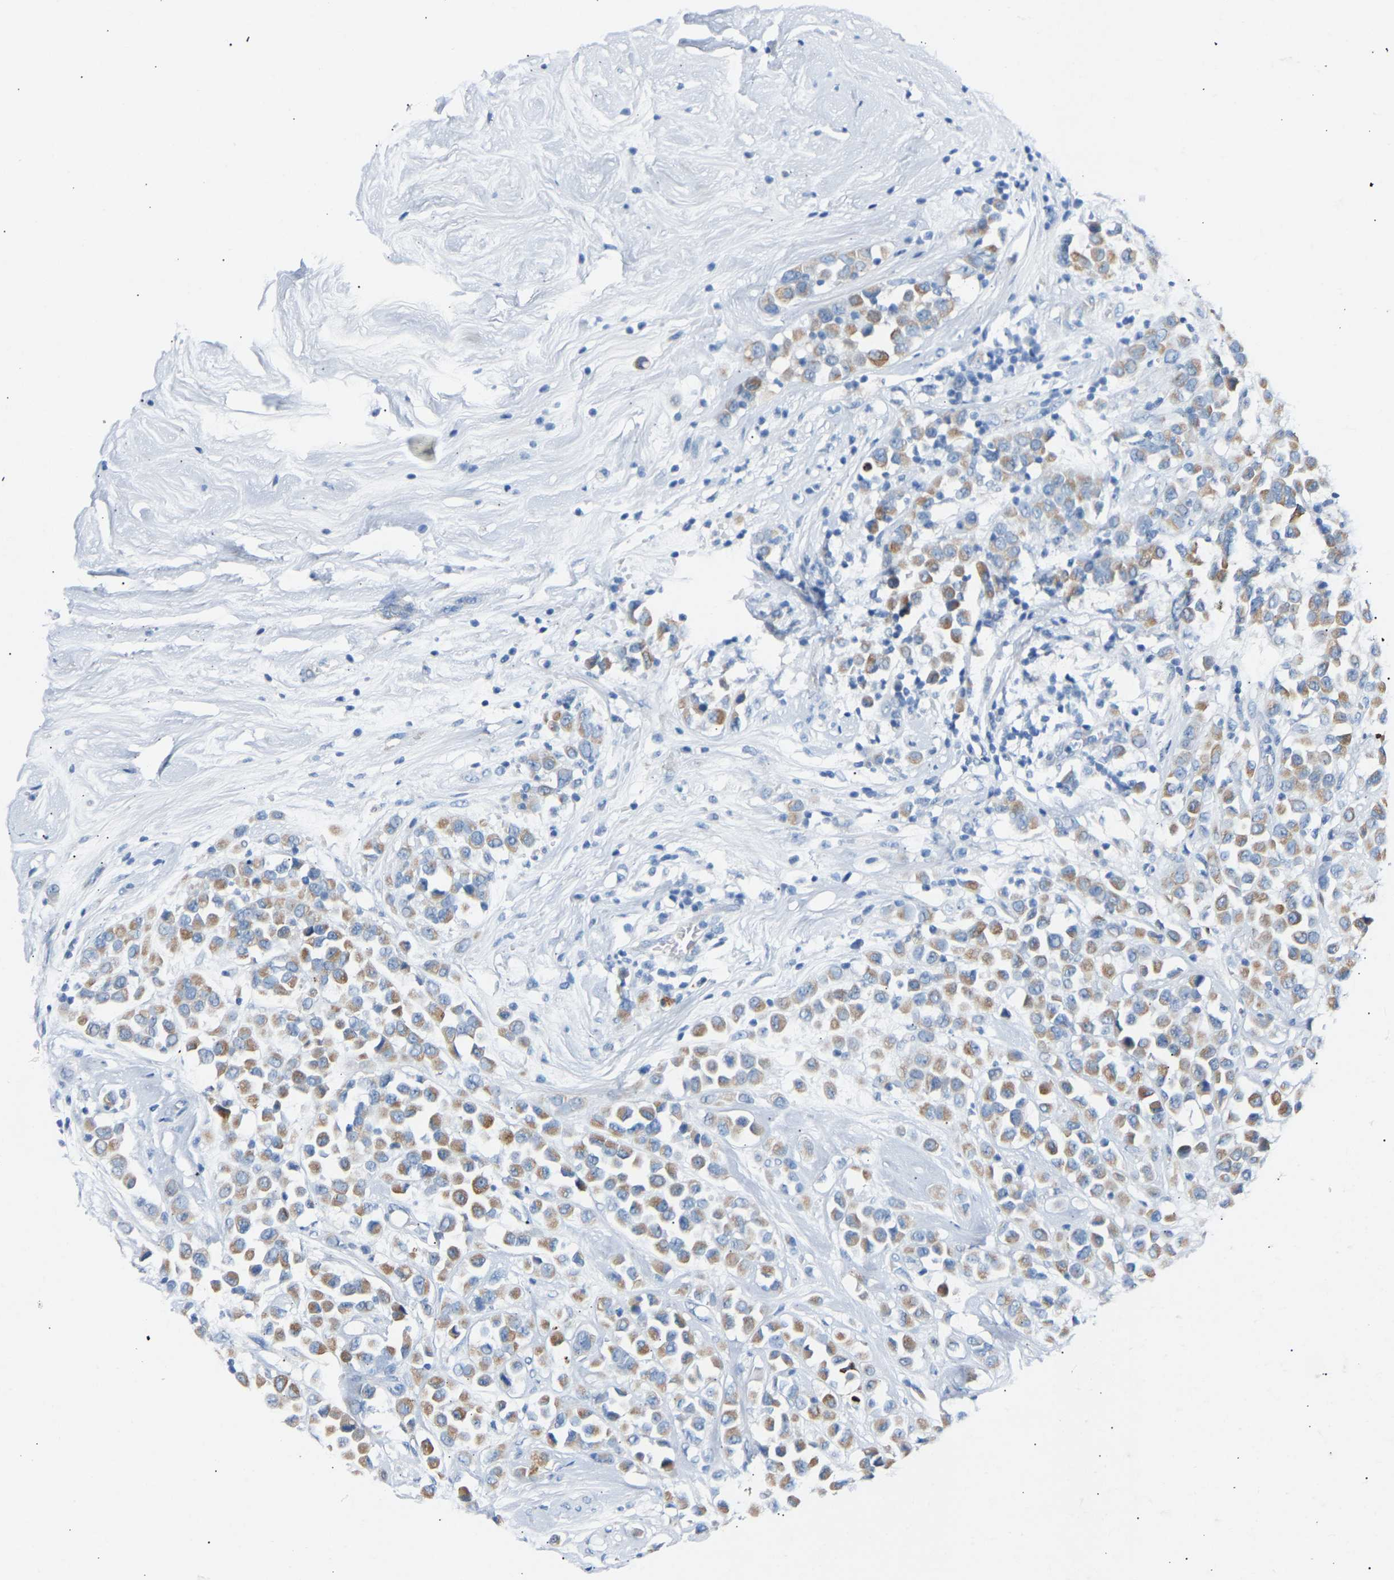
{"staining": {"intensity": "moderate", "quantity": ">75%", "location": "cytoplasmic/membranous"}, "tissue": "breast cancer", "cell_type": "Tumor cells", "image_type": "cancer", "snomed": [{"axis": "morphology", "description": "Duct carcinoma"}, {"axis": "topography", "description": "Breast"}], "caption": "Brown immunohistochemical staining in breast cancer shows moderate cytoplasmic/membranous positivity in about >75% of tumor cells.", "gene": "PEX1", "patient": {"sex": "female", "age": 61}}